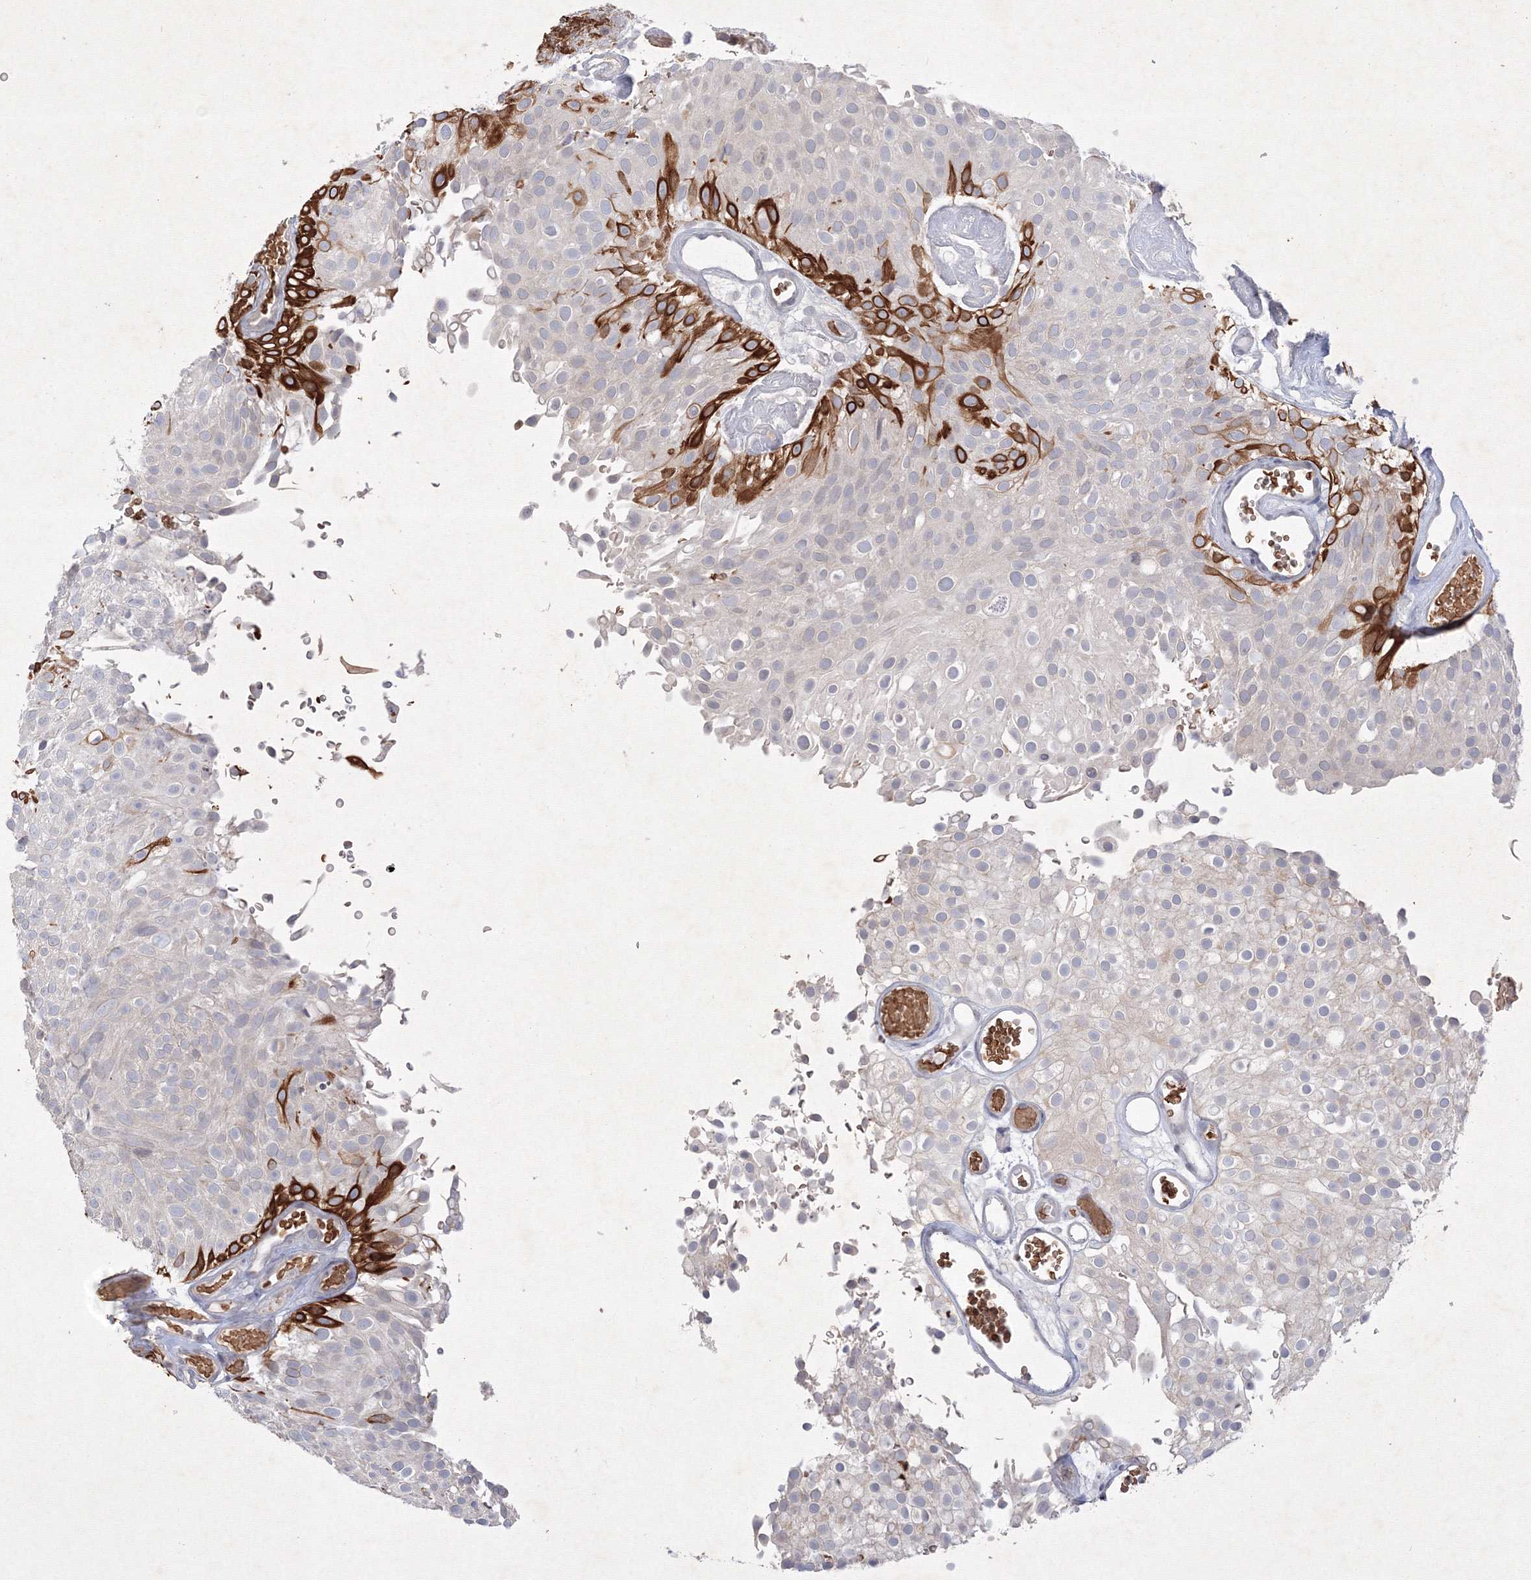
{"staining": {"intensity": "strong", "quantity": "<25%", "location": "cytoplasmic/membranous"}, "tissue": "urothelial cancer", "cell_type": "Tumor cells", "image_type": "cancer", "snomed": [{"axis": "morphology", "description": "Urothelial carcinoma, Low grade"}, {"axis": "topography", "description": "Urinary bladder"}], "caption": "Protein staining exhibits strong cytoplasmic/membranous positivity in approximately <25% of tumor cells in low-grade urothelial carcinoma.", "gene": "NXPE3", "patient": {"sex": "male", "age": 78}}